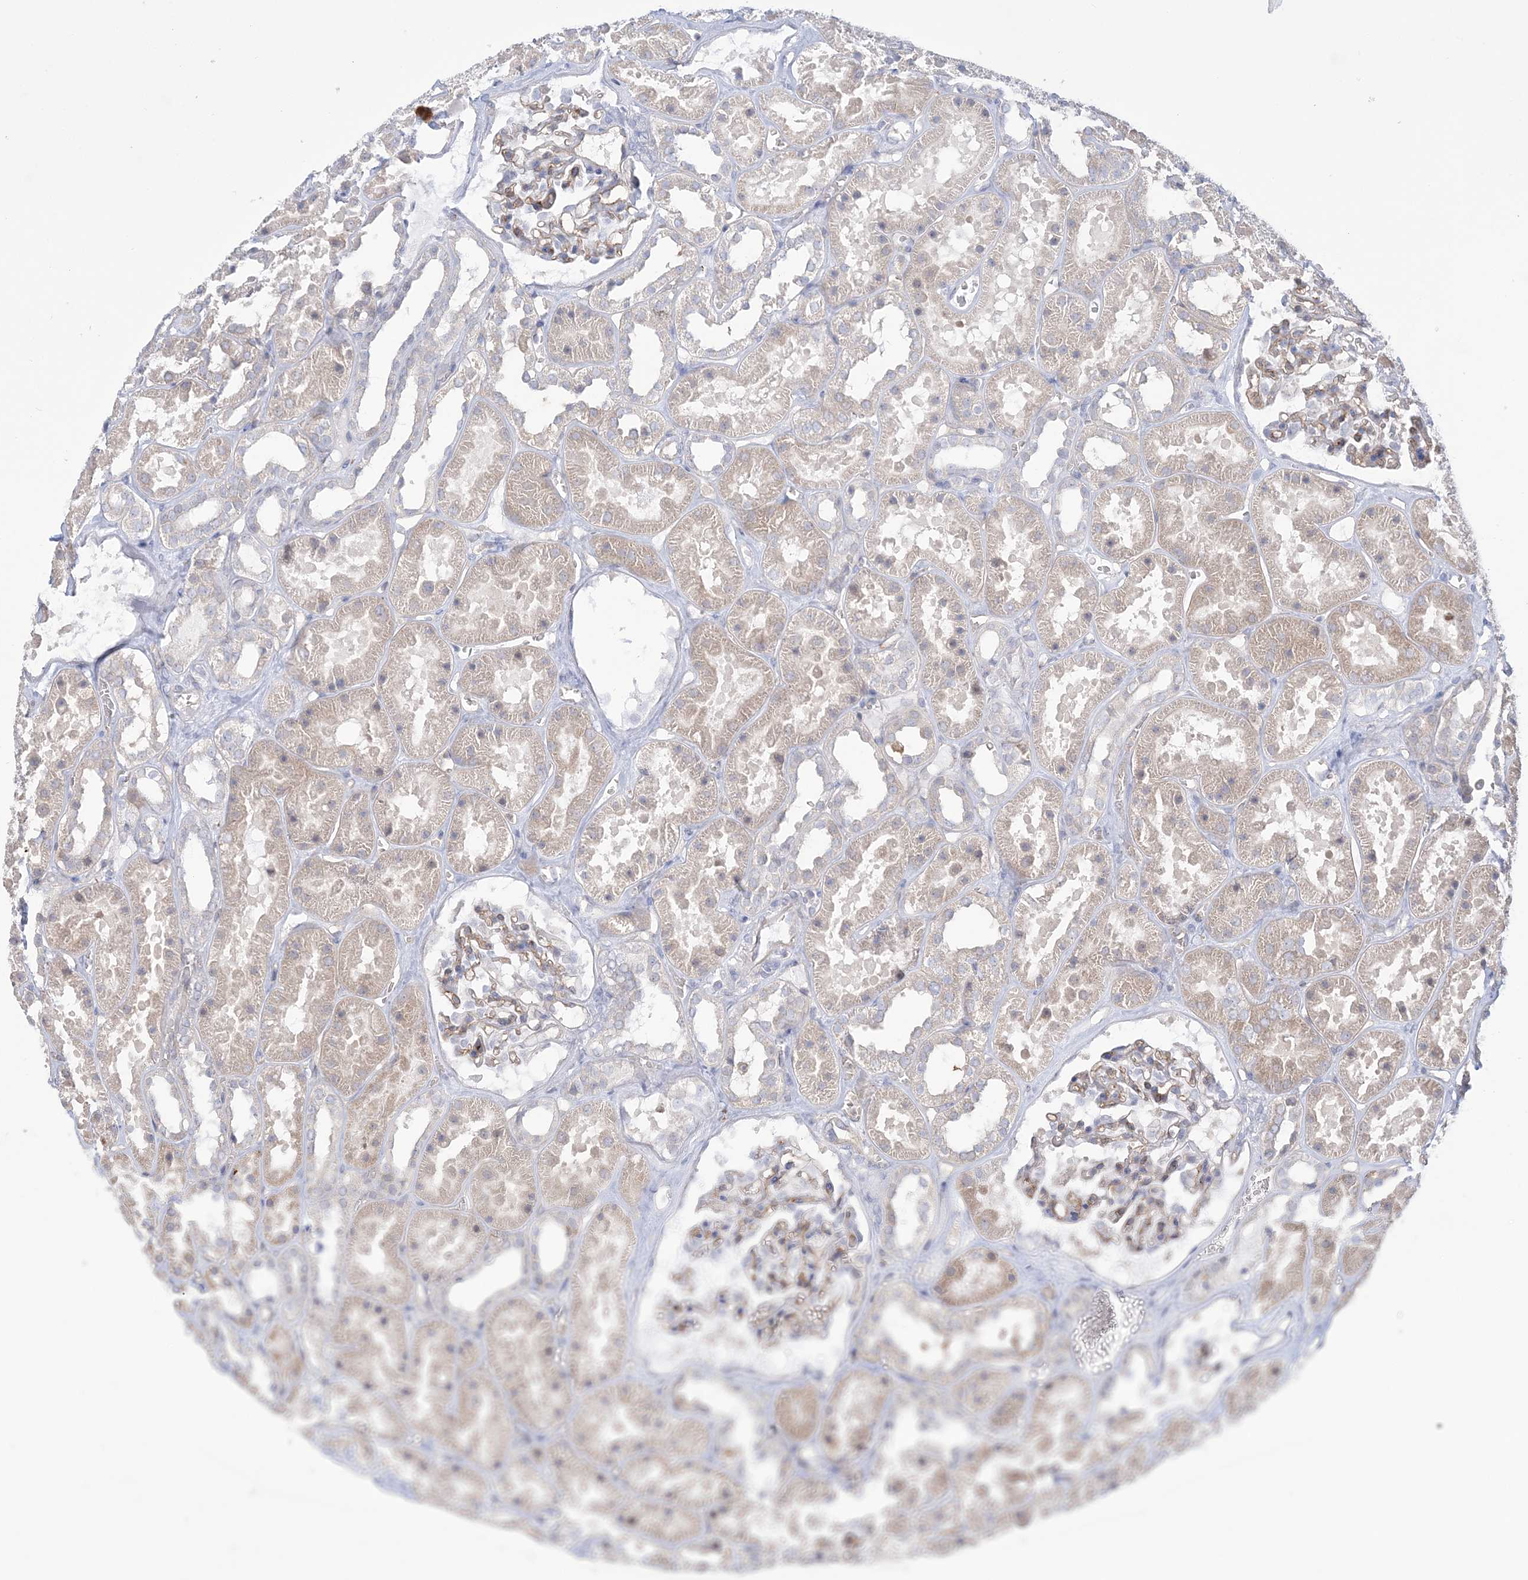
{"staining": {"intensity": "weak", "quantity": "25%-75%", "location": "cytoplasmic/membranous"}, "tissue": "kidney", "cell_type": "Cells in glomeruli", "image_type": "normal", "snomed": [{"axis": "morphology", "description": "Normal tissue, NOS"}, {"axis": "topography", "description": "Kidney"}], "caption": "Kidney stained with a protein marker displays weak staining in cells in glomeruli.", "gene": "FARSB", "patient": {"sex": "female", "age": 41}}